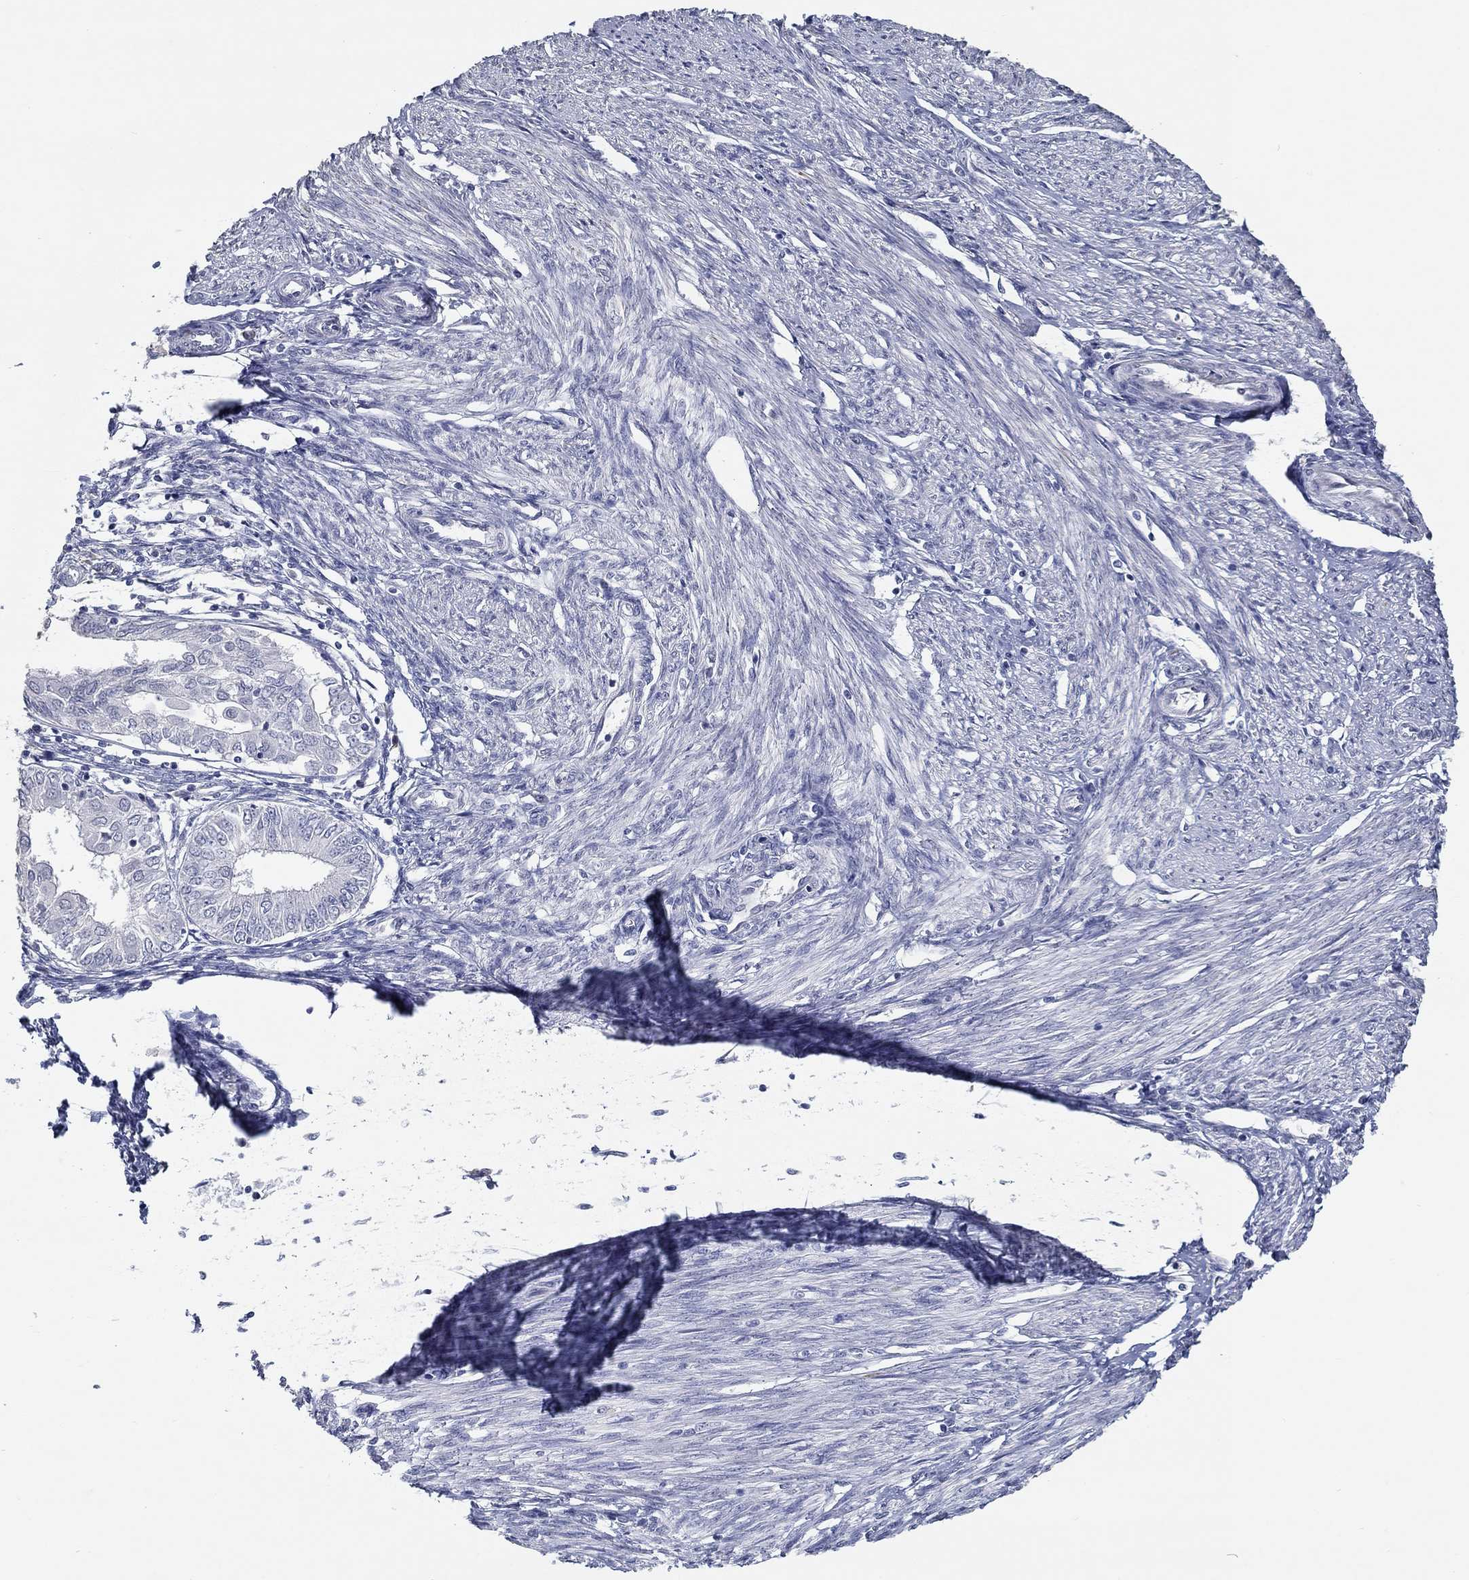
{"staining": {"intensity": "negative", "quantity": "none", "location": "none"}, "tissue": "endometrial cancer", "cell_type": "Tumor cells", "image_type": "cancer", "snomed": [{"axis": "morphology", "description": "Adenocarcinoma, NOS"}, {"axis": "topography", "description": "Endometrium"}], "caption": "Tumor cells show no significant staining in adenocarcinoma (endometrial).", "gene": "NUP155", "patient": {"sex": "female", "age": 68}}